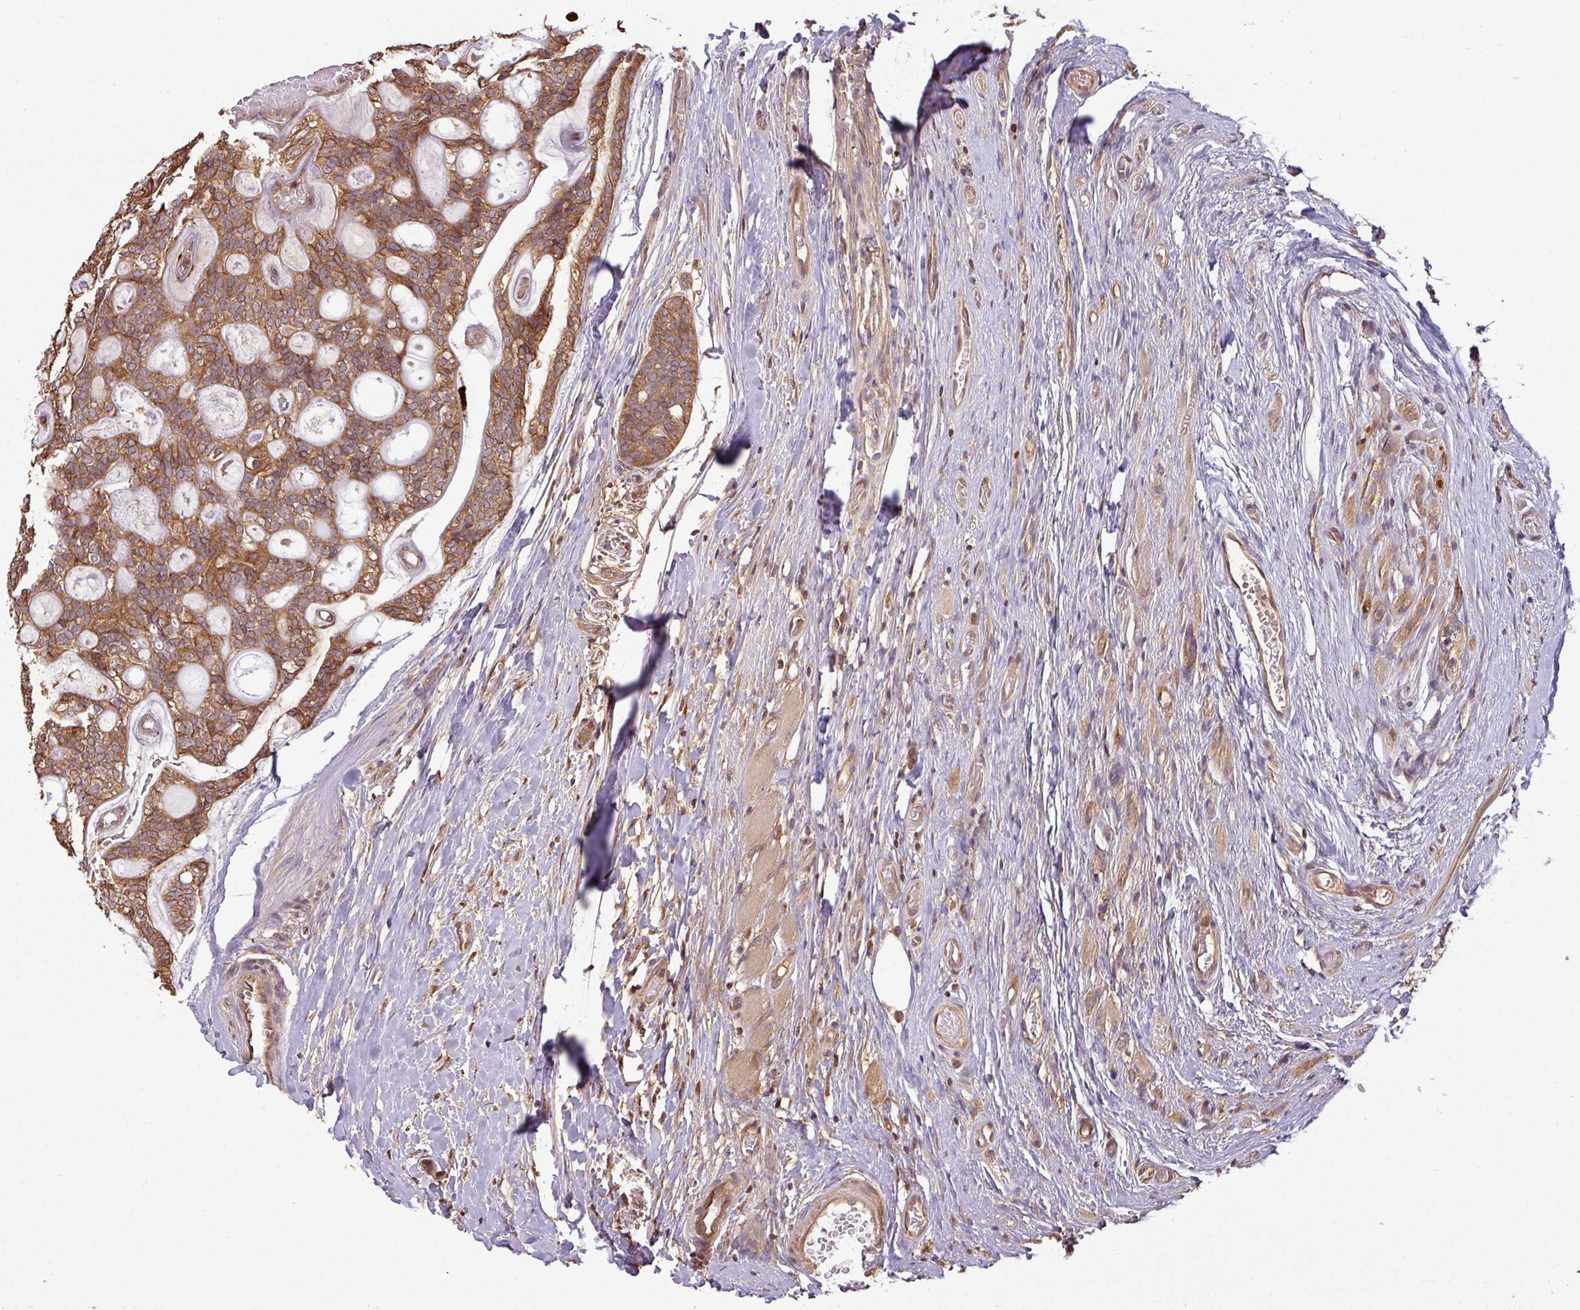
{"staining": {"intensity": "moderate", "quantity": ">75%", "location": "cytoplasmic/membranous"}, "tissue": "head and neck cancer", "cell_type": "Tumor cells", "image_type": "cancer", "snomed": [{"axis": "morphology", "description": "Adenocarcinoma, NOS"}, {"axis": "topography", "description": "Head-Neck"}], "caption": "This is an image of IHC staining of head and neck adenocarcinoma, which shows moderate expression in the cytoplasmic/membranous of tumor cells.", "gene": "VENTX", "patient": {"sex": "male", "age": 66}}